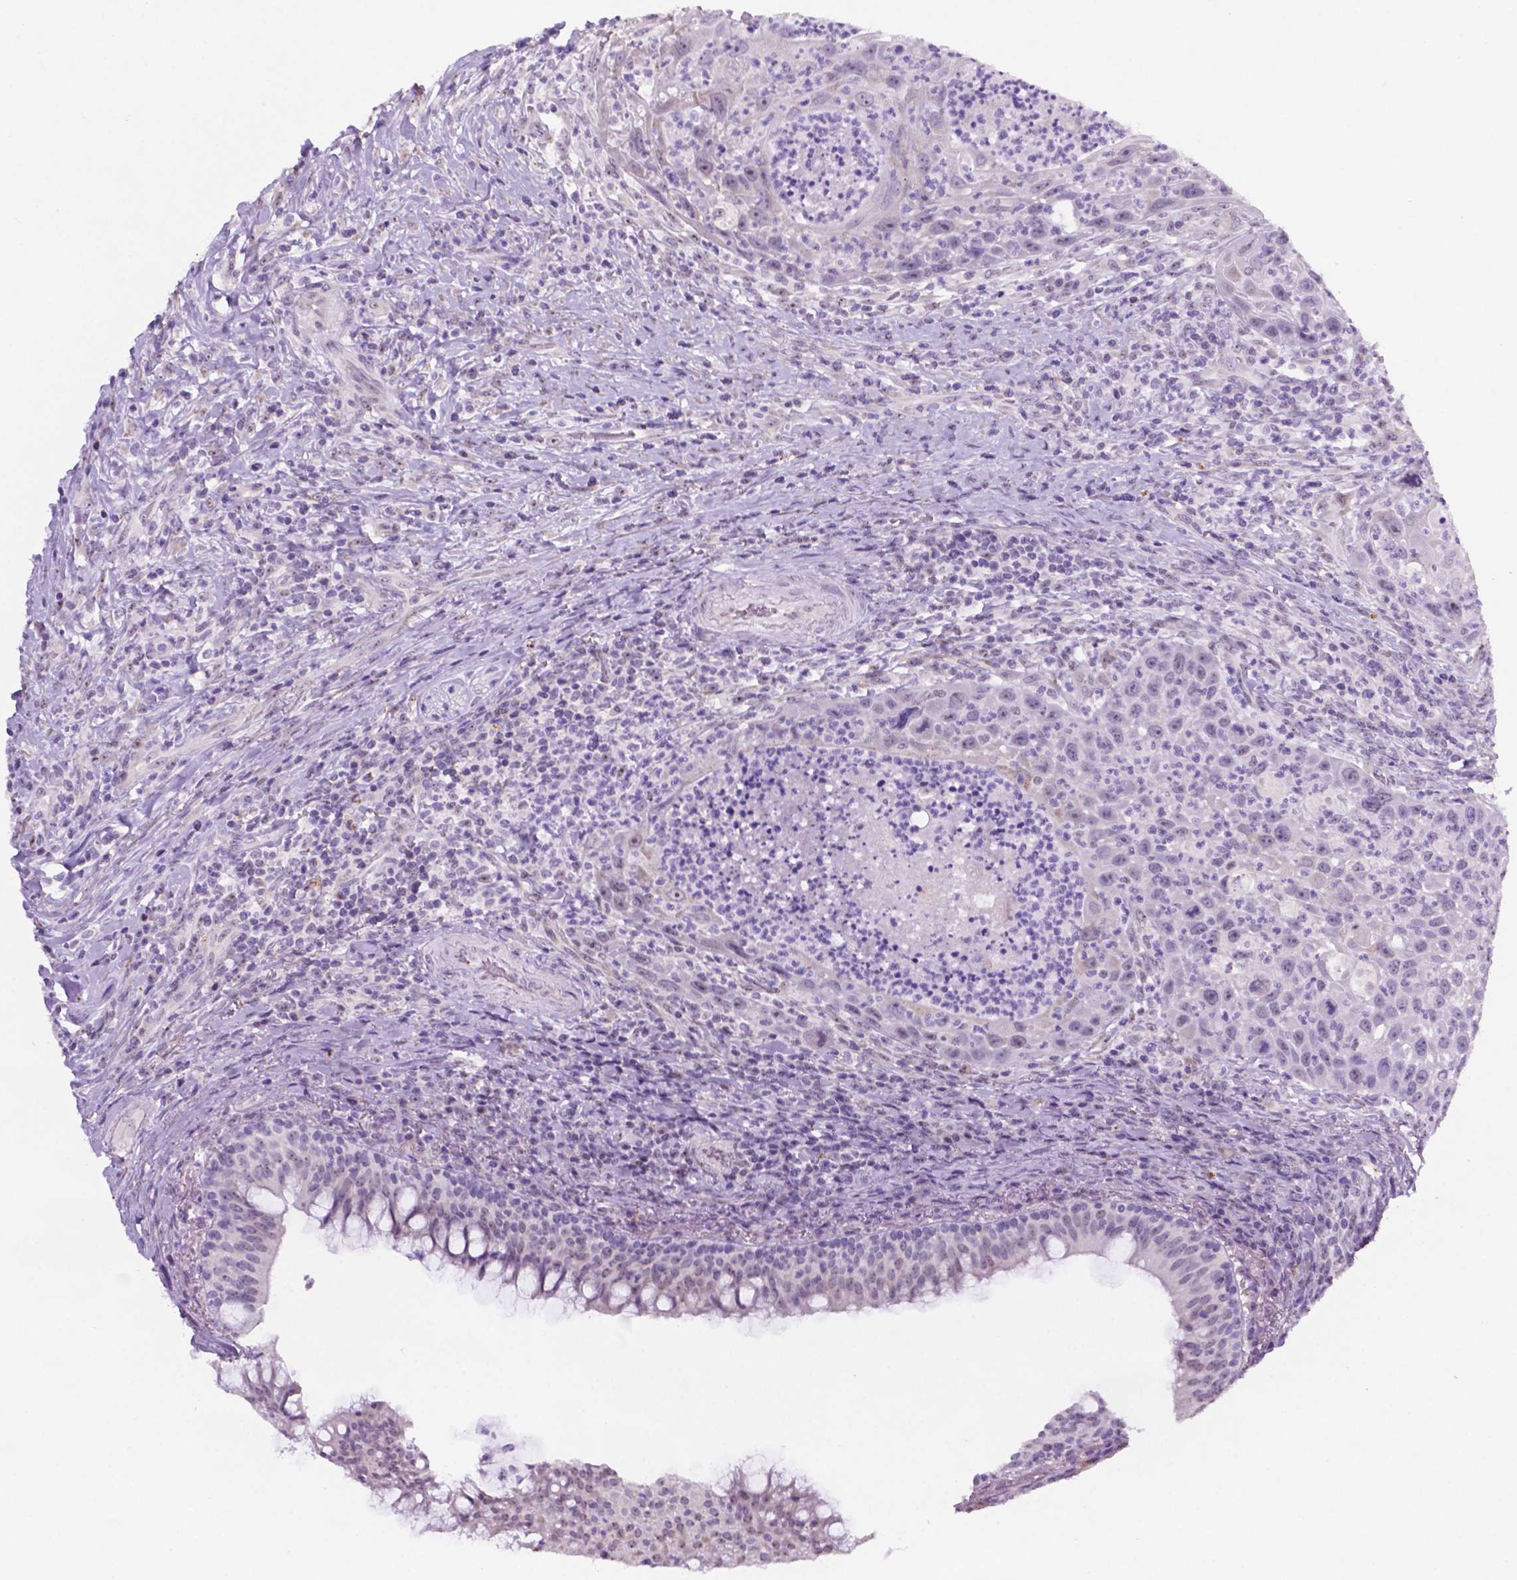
{"staining": {"intensity": "negative", "quantity": "none", "location": "none"}, "tissue": "head and neck cancer", "cell_type": "Tumor cells", "image_type": "cancer", "snomed": [{"axis": "morphology", "description": "Squamous cell carcinoma, NOS"}, {"axis": "topography", "description": "Head-Neck"}], "caption": "High magnification brightfield microscopy of head and neck squamous cell carcinoma stained with DAB (brown) and counterstained with hematoxylin (blue): tumor cells show no significant expression.", "gene": "C18orf21", "patient": {"sex": "male", "age": 69}}